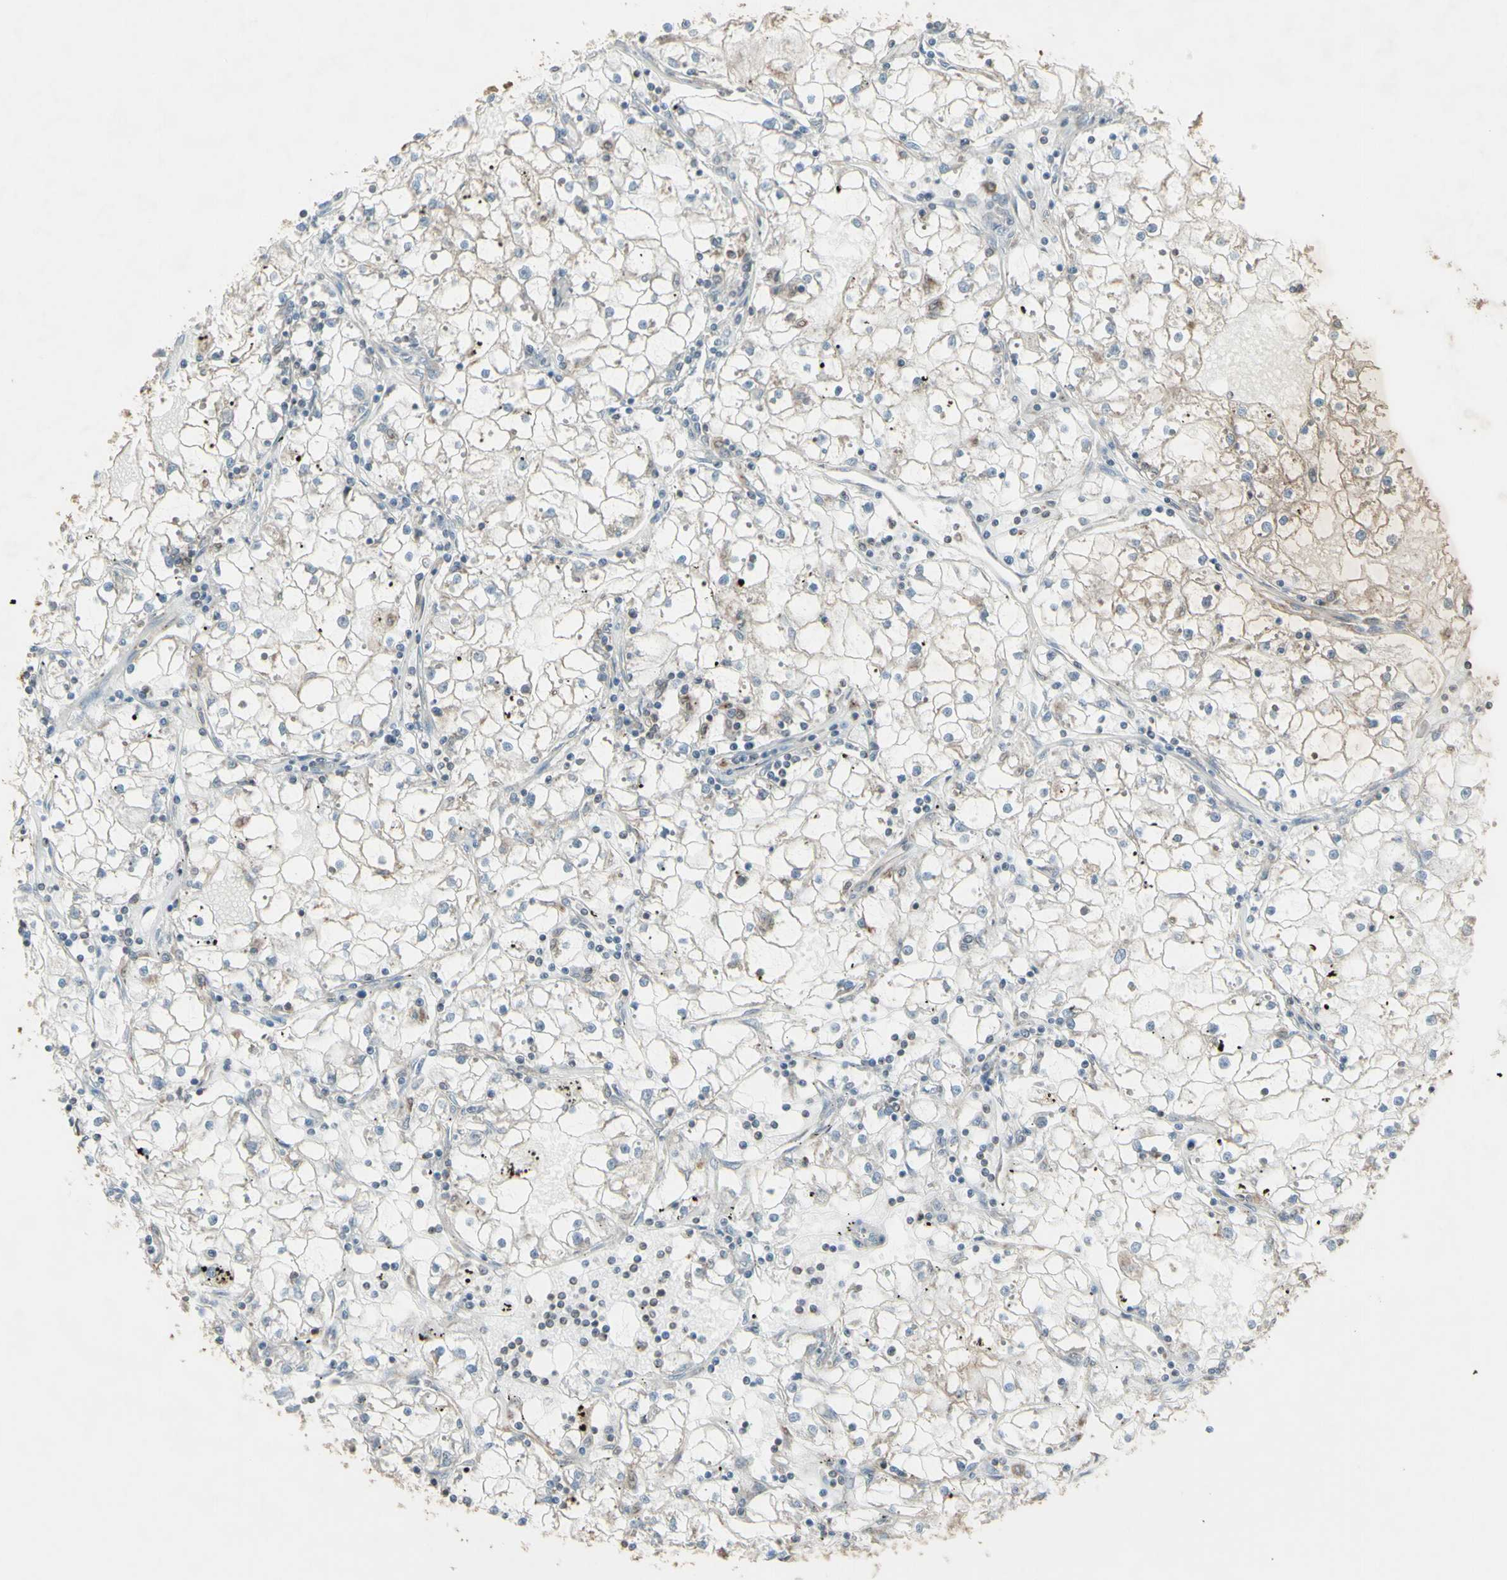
{"staining": {"intensity": "negative", "quantity": "none", "location": "none"}, "tissue": "renal cancer", "cell_type": "Tumor cells", "image_type": "cancer", "snomed": [{"axis": "morphology", "description": "Adenocarcinoma, NOS"}, {"axis": "topography", "description": "Kidney"}], "caption": "Tumor cells are negative for brown protein staining in renal cancer (adenocarcinoma).", "gene": "FXYD3", "patient": {"sex": "male", "age": 56}}